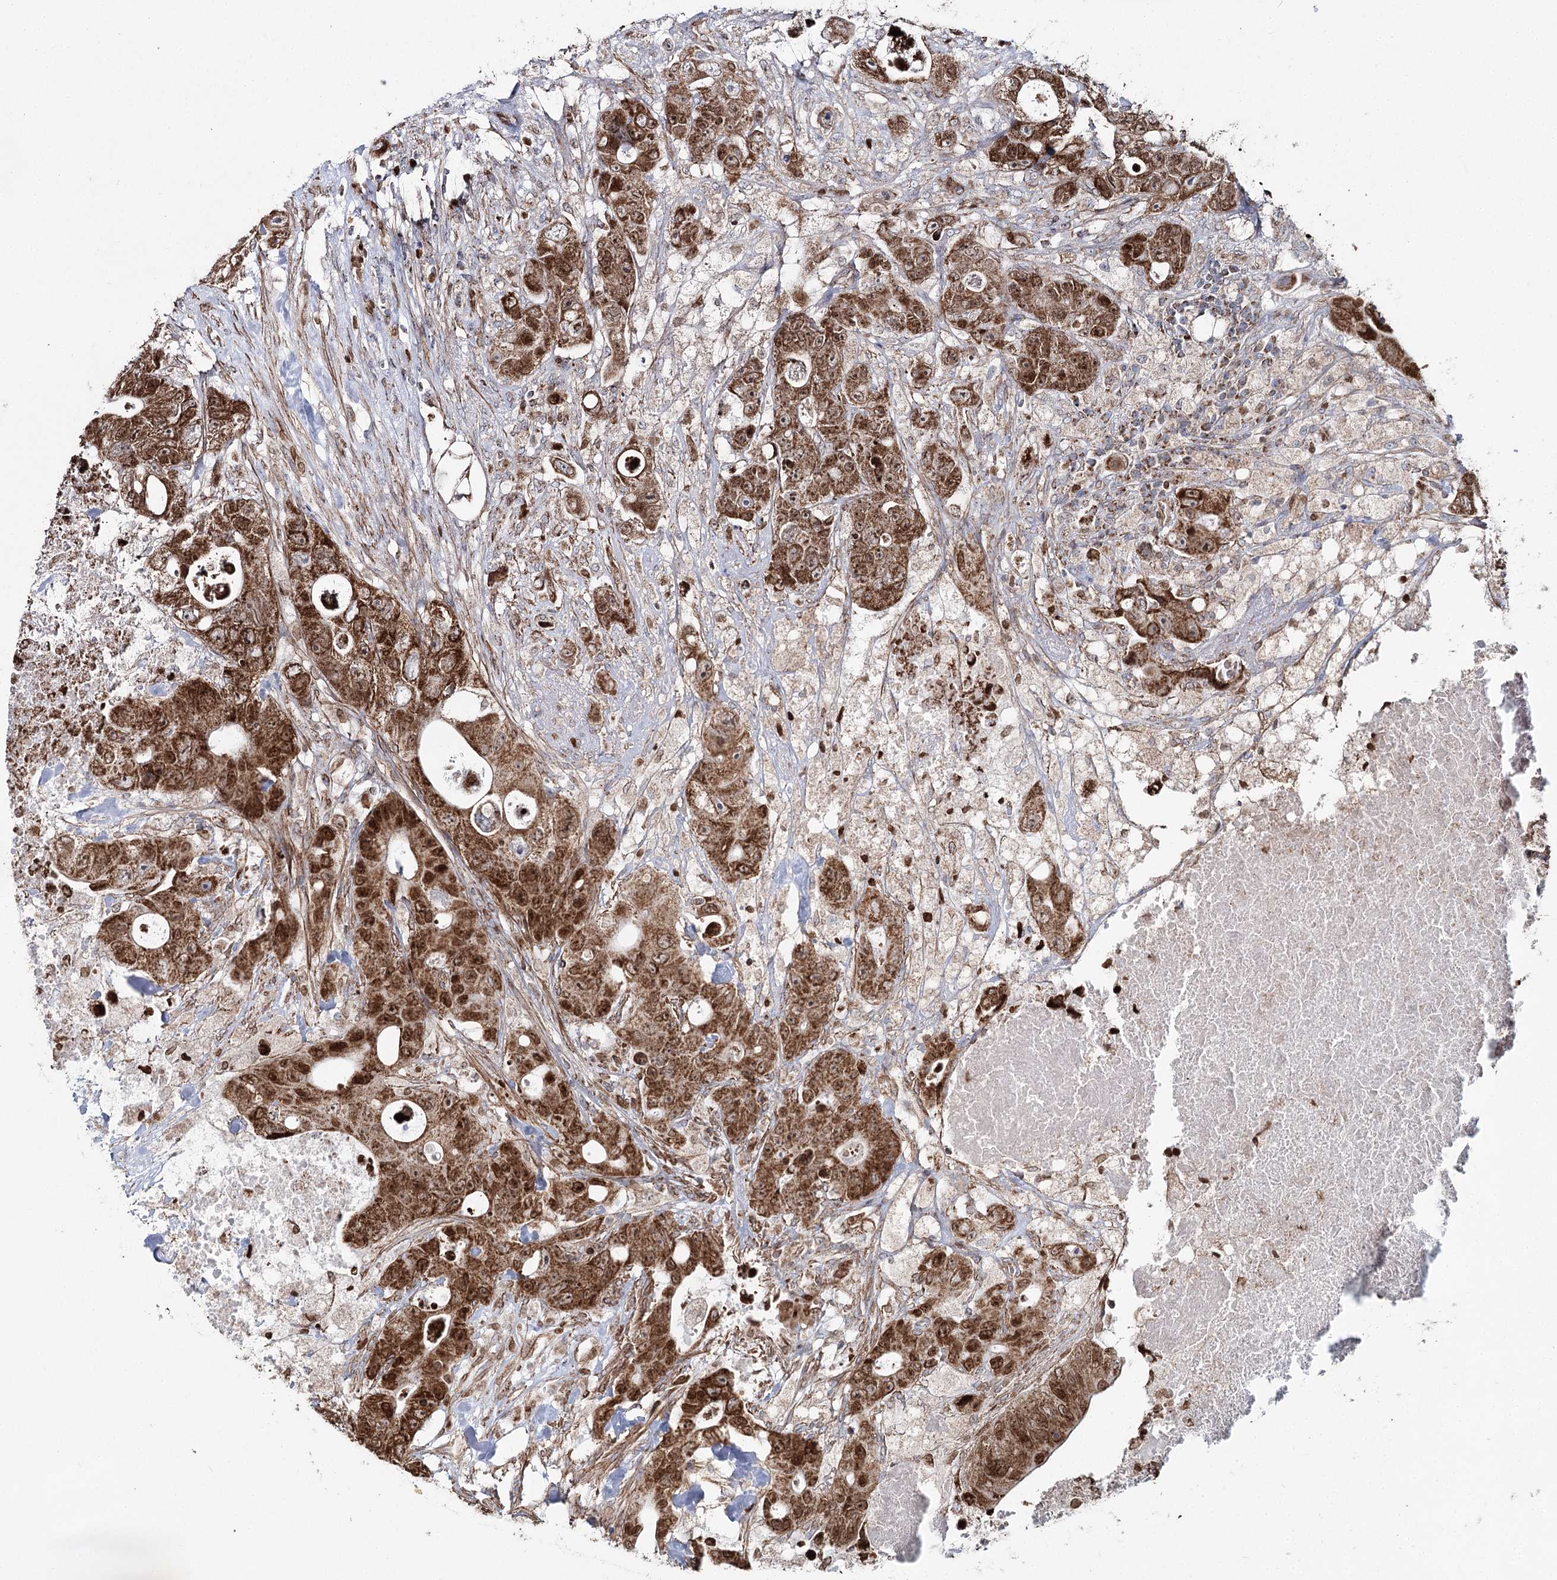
{"staining": {"intensity": "strong", "quantity": ">75%", "location": "cytoplasmic/membranous,nuclear"}, "tissue": "colorectal cancer", "cell_type": "Tumor cells", "image_type": "cancer", "snomed": [{"axis": "morphology", "description": "Adenocarcinoma, NOS"}, {"axis": "topography", "description": "Colon"}], "caption": "Human colorectal cancer (adenocarcinoma) stained with a brown dye displays strong cytoplasmic/membranous and nuclear positive positivity in about >75% of tumor cells.", "gene": "PDHX", "patient": {"sex": "female", "age": 46}}